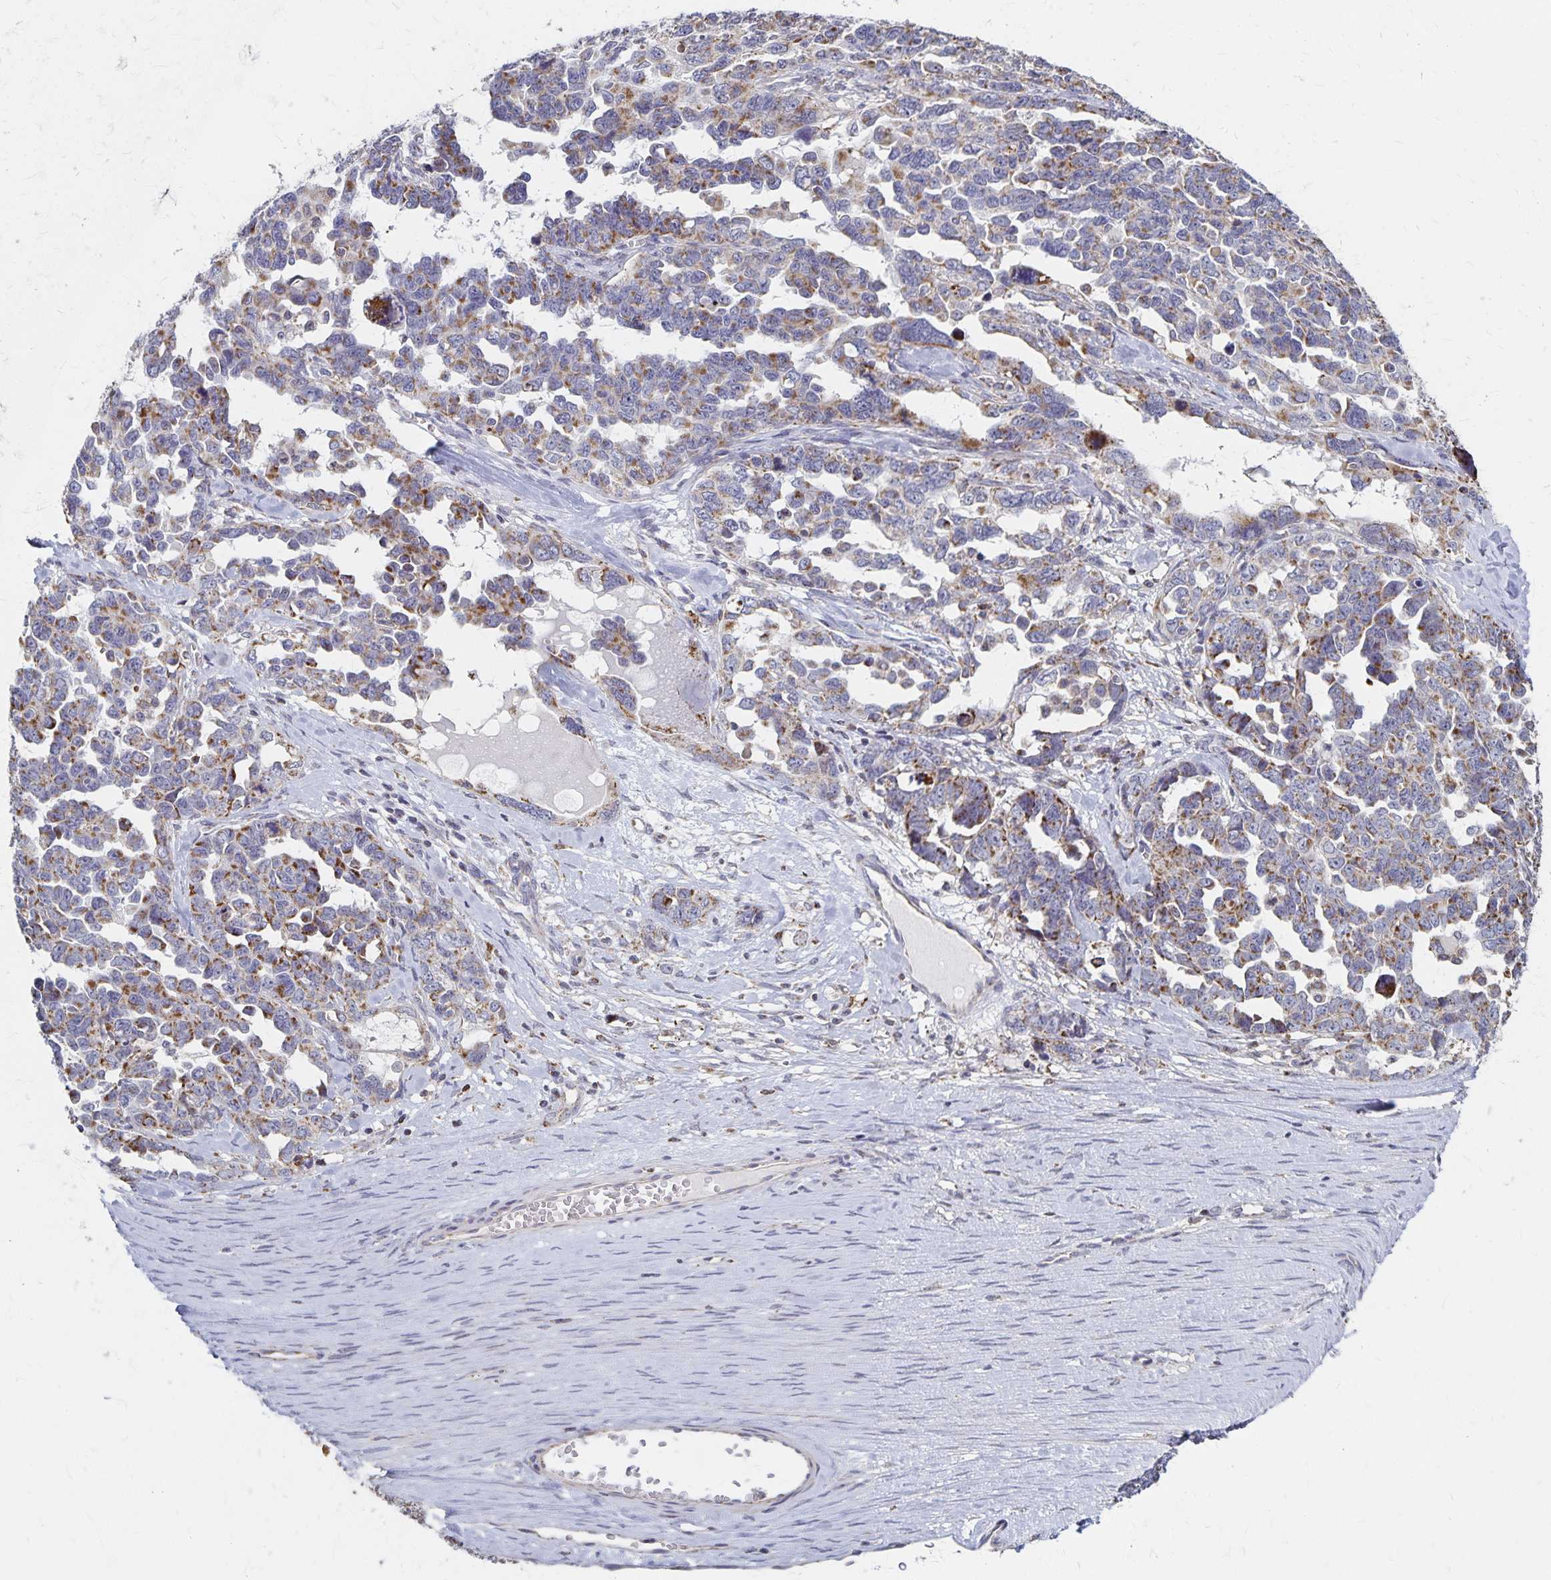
{"staining": {"intensity": "moderate", "quantity": "25%-75%", "location": "cytoplasmic/membranous"}, "tissue": "ovarian cancer", "cell_type": "Tumor cells", "image_type": "cancer", "snomed": [{"axis": "morphology", "description": "Cystadenocarcinoma, serous, NOS"}, {"axis": "topography", "description": "Ovary"}], "caption": "About 25%-75% of tumor cells in human ovarian serous cystadenocarcinoma show moderate cytoplasmic/membranous protein expression as visualized by brown immunohistochemical staining.", "gene": "DYRK4", "patient": {"sex": "female", "age": 69}}